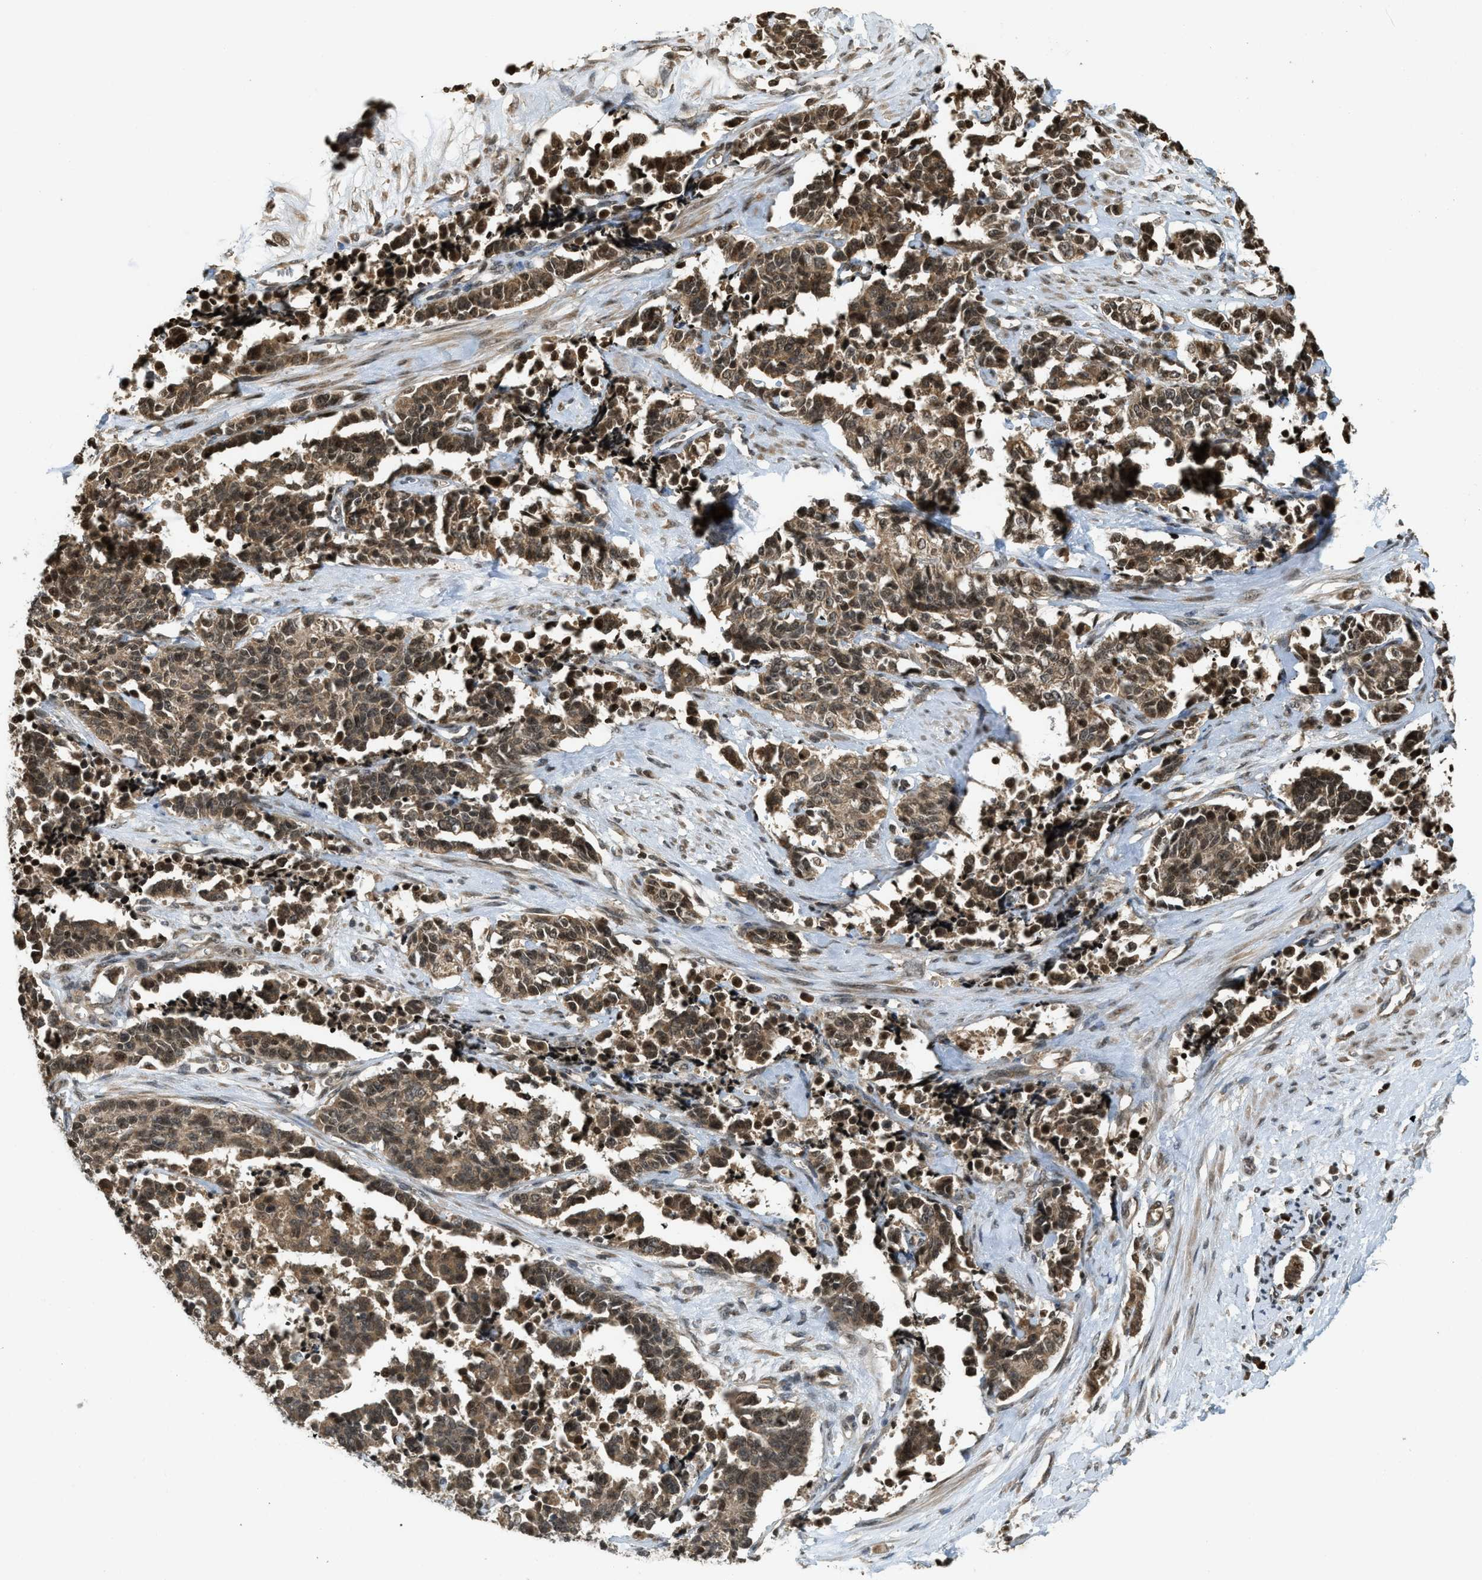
{"staining": {"intensity": "moderate", "quantity": ">75%", "location": "cytoplasmic/membranous,nuclear"}, "tissue": "cervical cancer", "cell_type": "Tumor cells", "image_type": "cancer", "snomed": [{"axis": "morphology", "description": "Squamous cell carcinoma, NOS"}, {"axis": "topography", "description": "Cervix"}], "caption": "Immunohistochemical staining of cervical cancer reveals moderate cytoplasmic/membranous and nuclear protein staining in about >75% of tumor cells. The staining was performed using DAB to visualize the protein expression in brown, while the nuclei were stained in blue with hematoxylin (Magnification: 20x).", "gene": "SIAH1", "patient": {"sex": "female", "age": 35}}